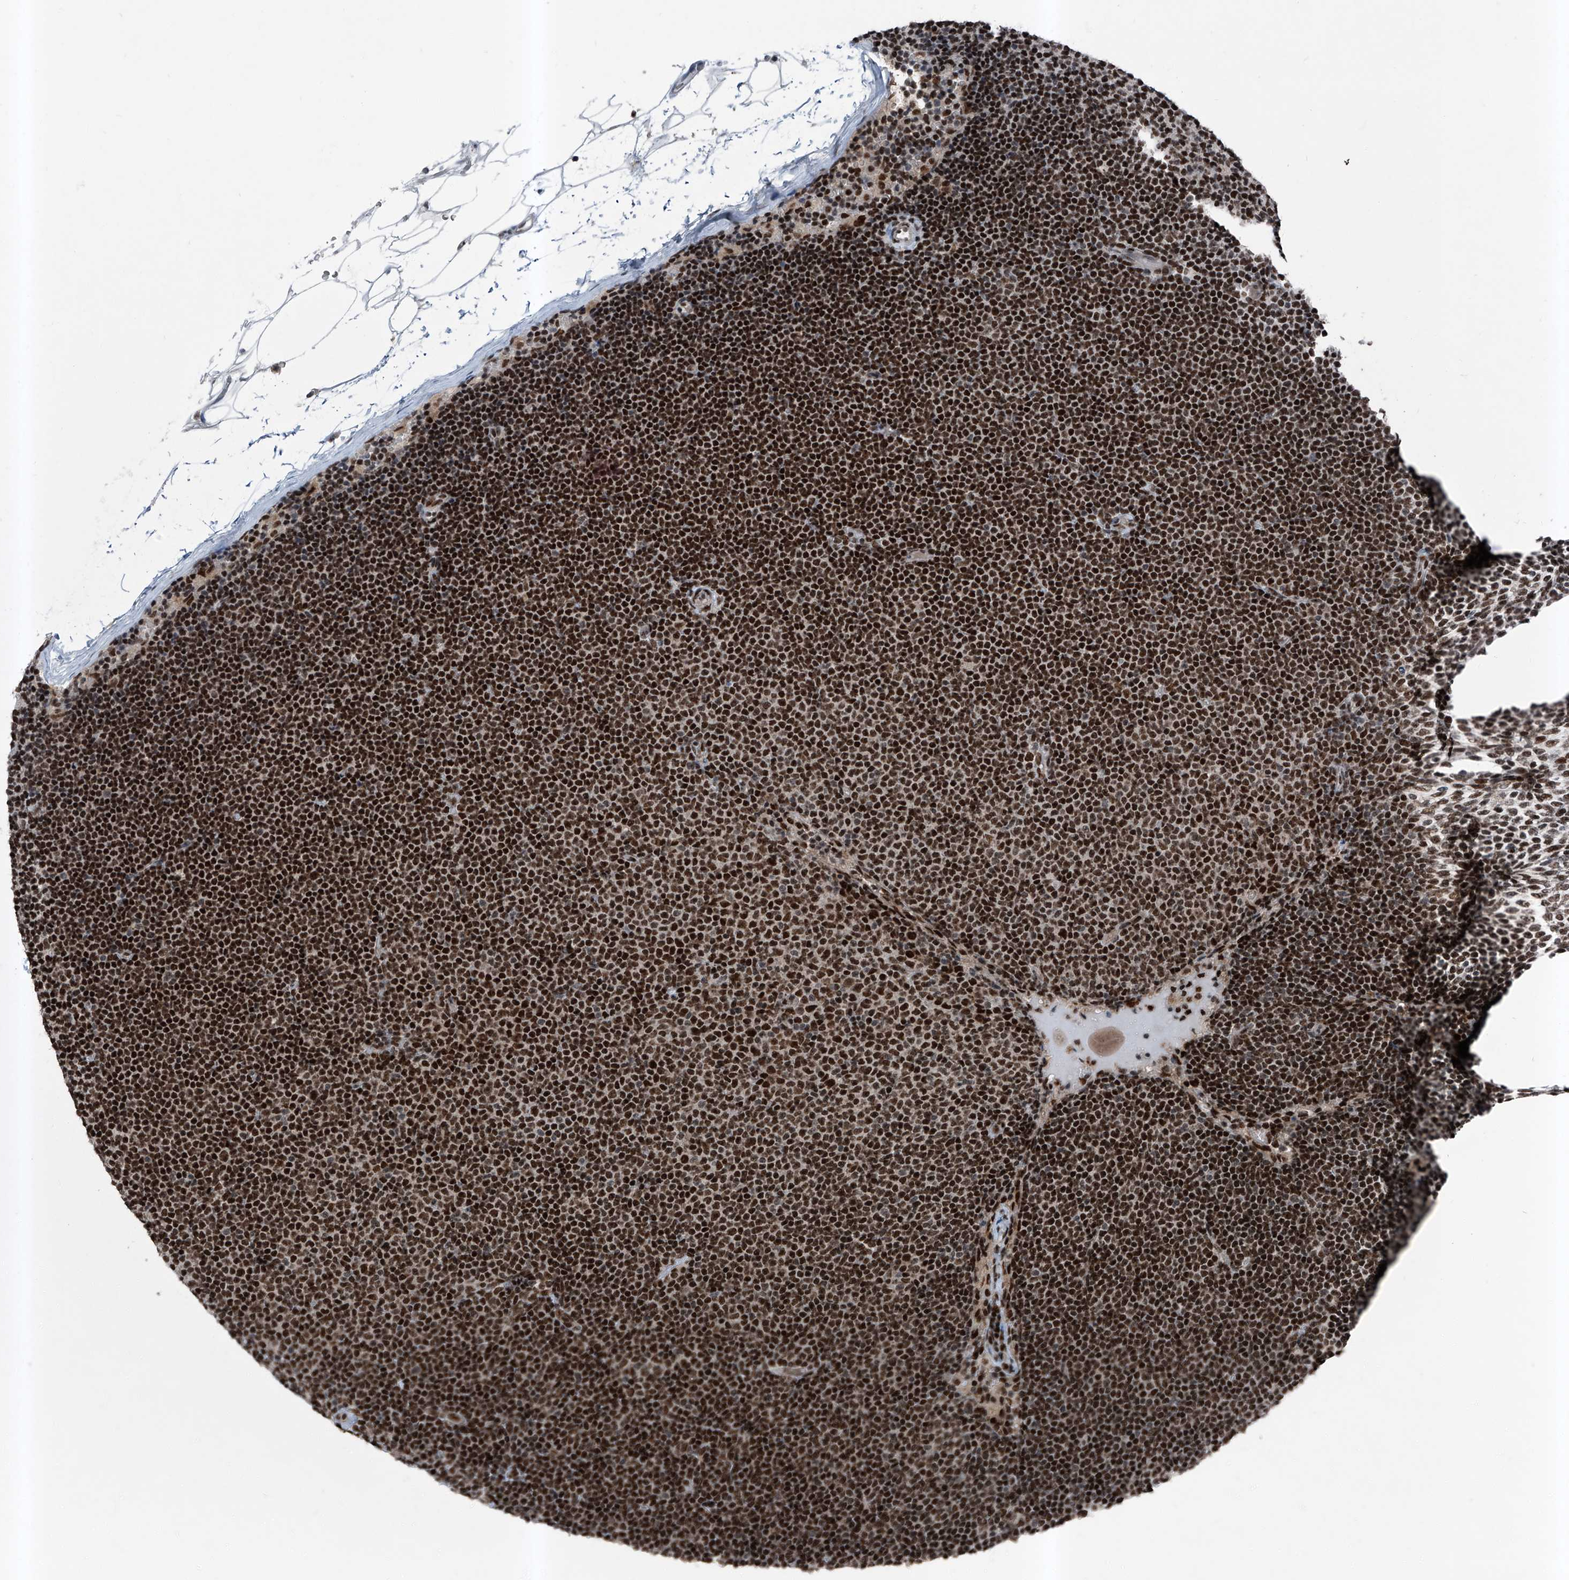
{"staining": {"intensity": "strong", "quantity": ">75%", "location": "nuclear"}, "tissue": "lymphoma", "cell_type": "Tumor cells", "image_type": "cancer", "snomed": [{"axis": "morphology", "description": "Malignant lymphoma, non-Hodgkin's type, Low grade"}, {"axis": "topography", "description": "Lymph node"}], "caption": "A micrograph showing strong nuclear staining in approximately >75% of tumor cells in lymphoma, as visualized by brown immunohistochemical staining.", "gene": "BMI1", "patient": {"sex": "female", "age": 53}}